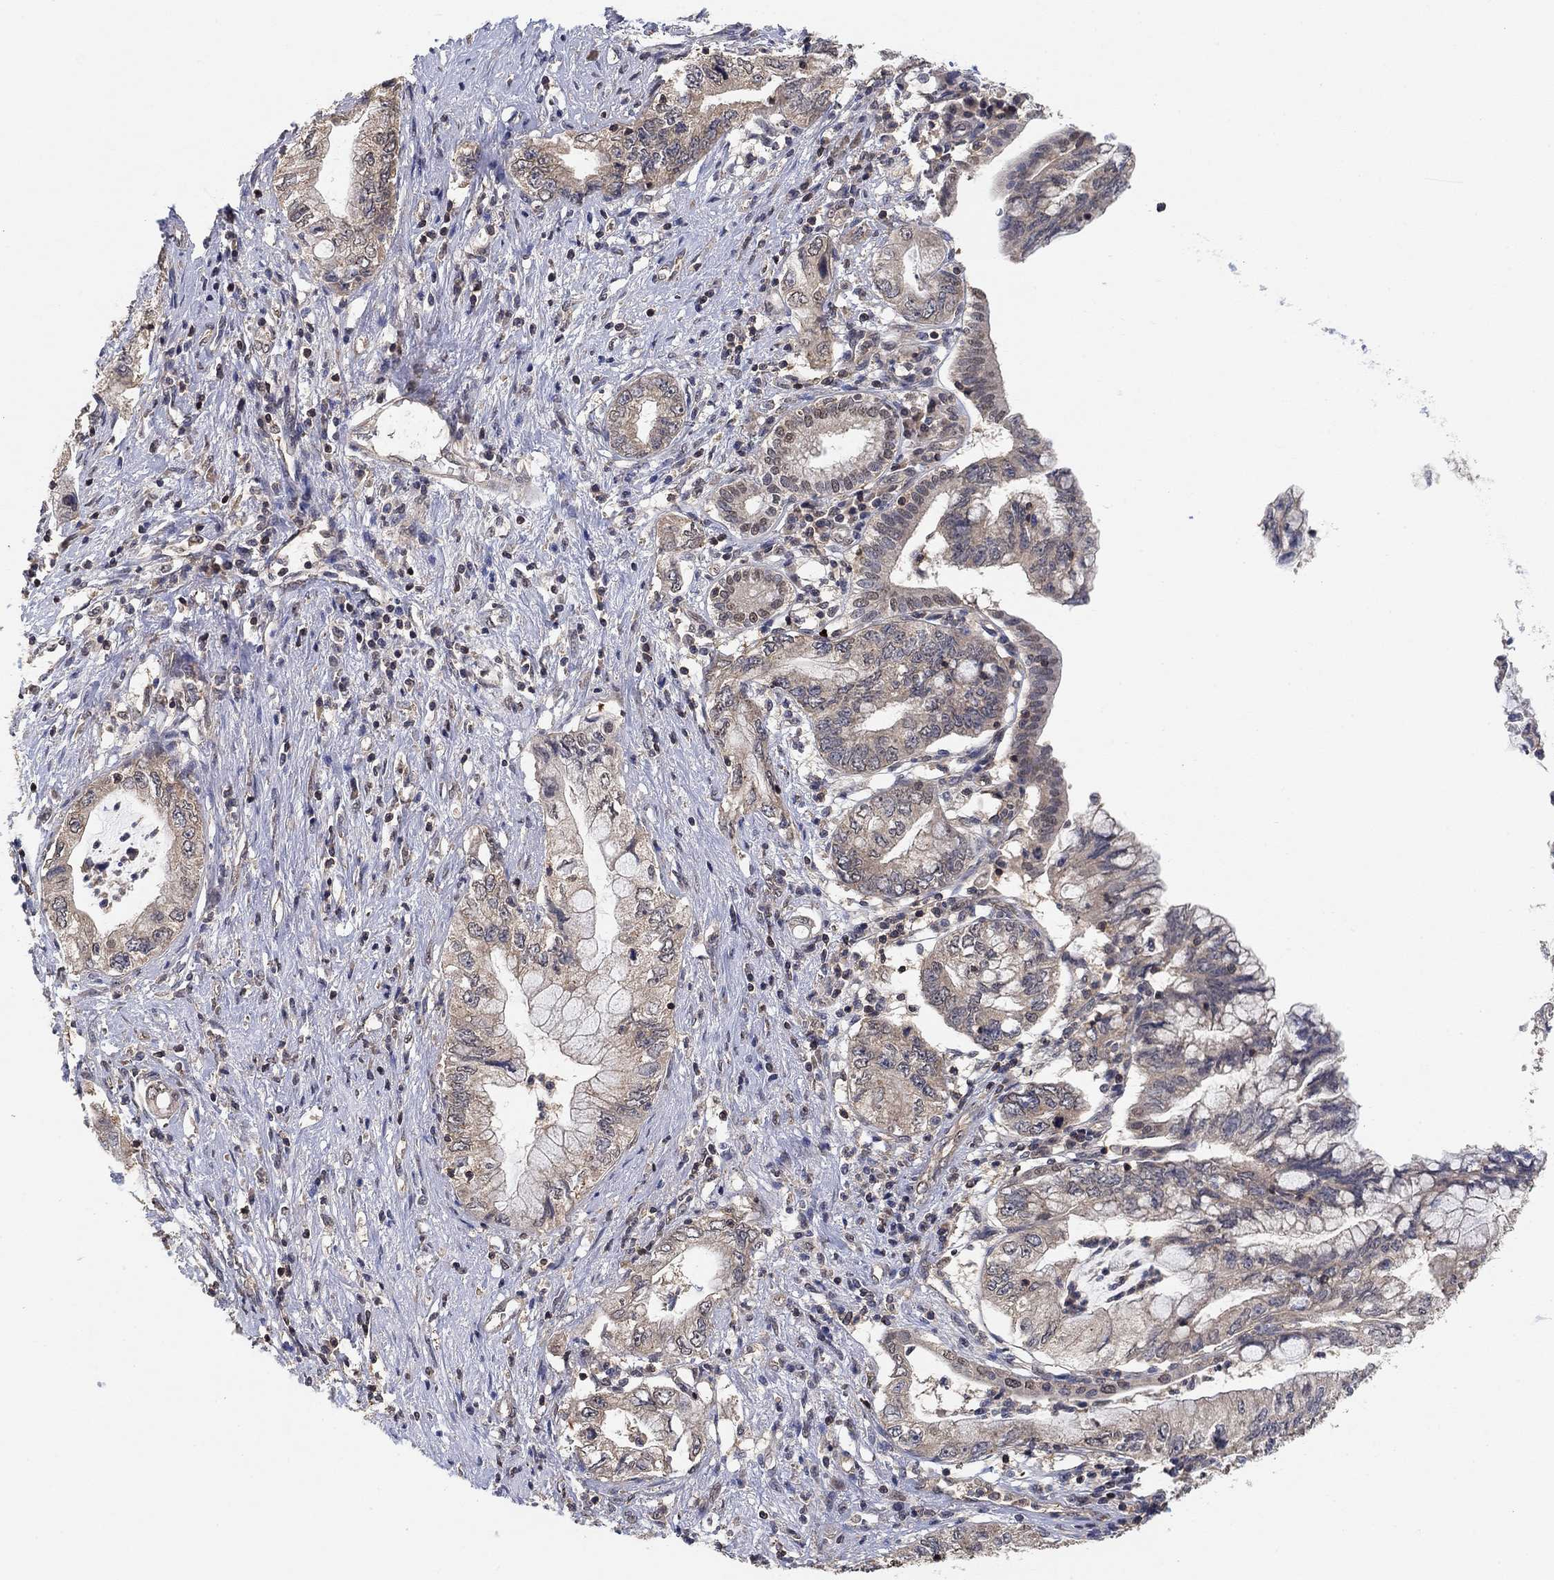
{"staining": {"intensity": "negative", "quantity": "none", "location": "none"}, "tissue": "pancreatic cancer", "cell_type": "Tumor cells", "image_type": "cancer", "snomed": [{"axis": "morphology", "description": "Adenocarcinoma, NOS"}, {"axis": "topography", "description": "Pancreas"}], "caption": "Histopathology image shows no significant protein positivity in tumor cells of pancreatic adenocarcinoma.", "gene": "CCDC43", "patient": {"sex": "female", "age": 73}}